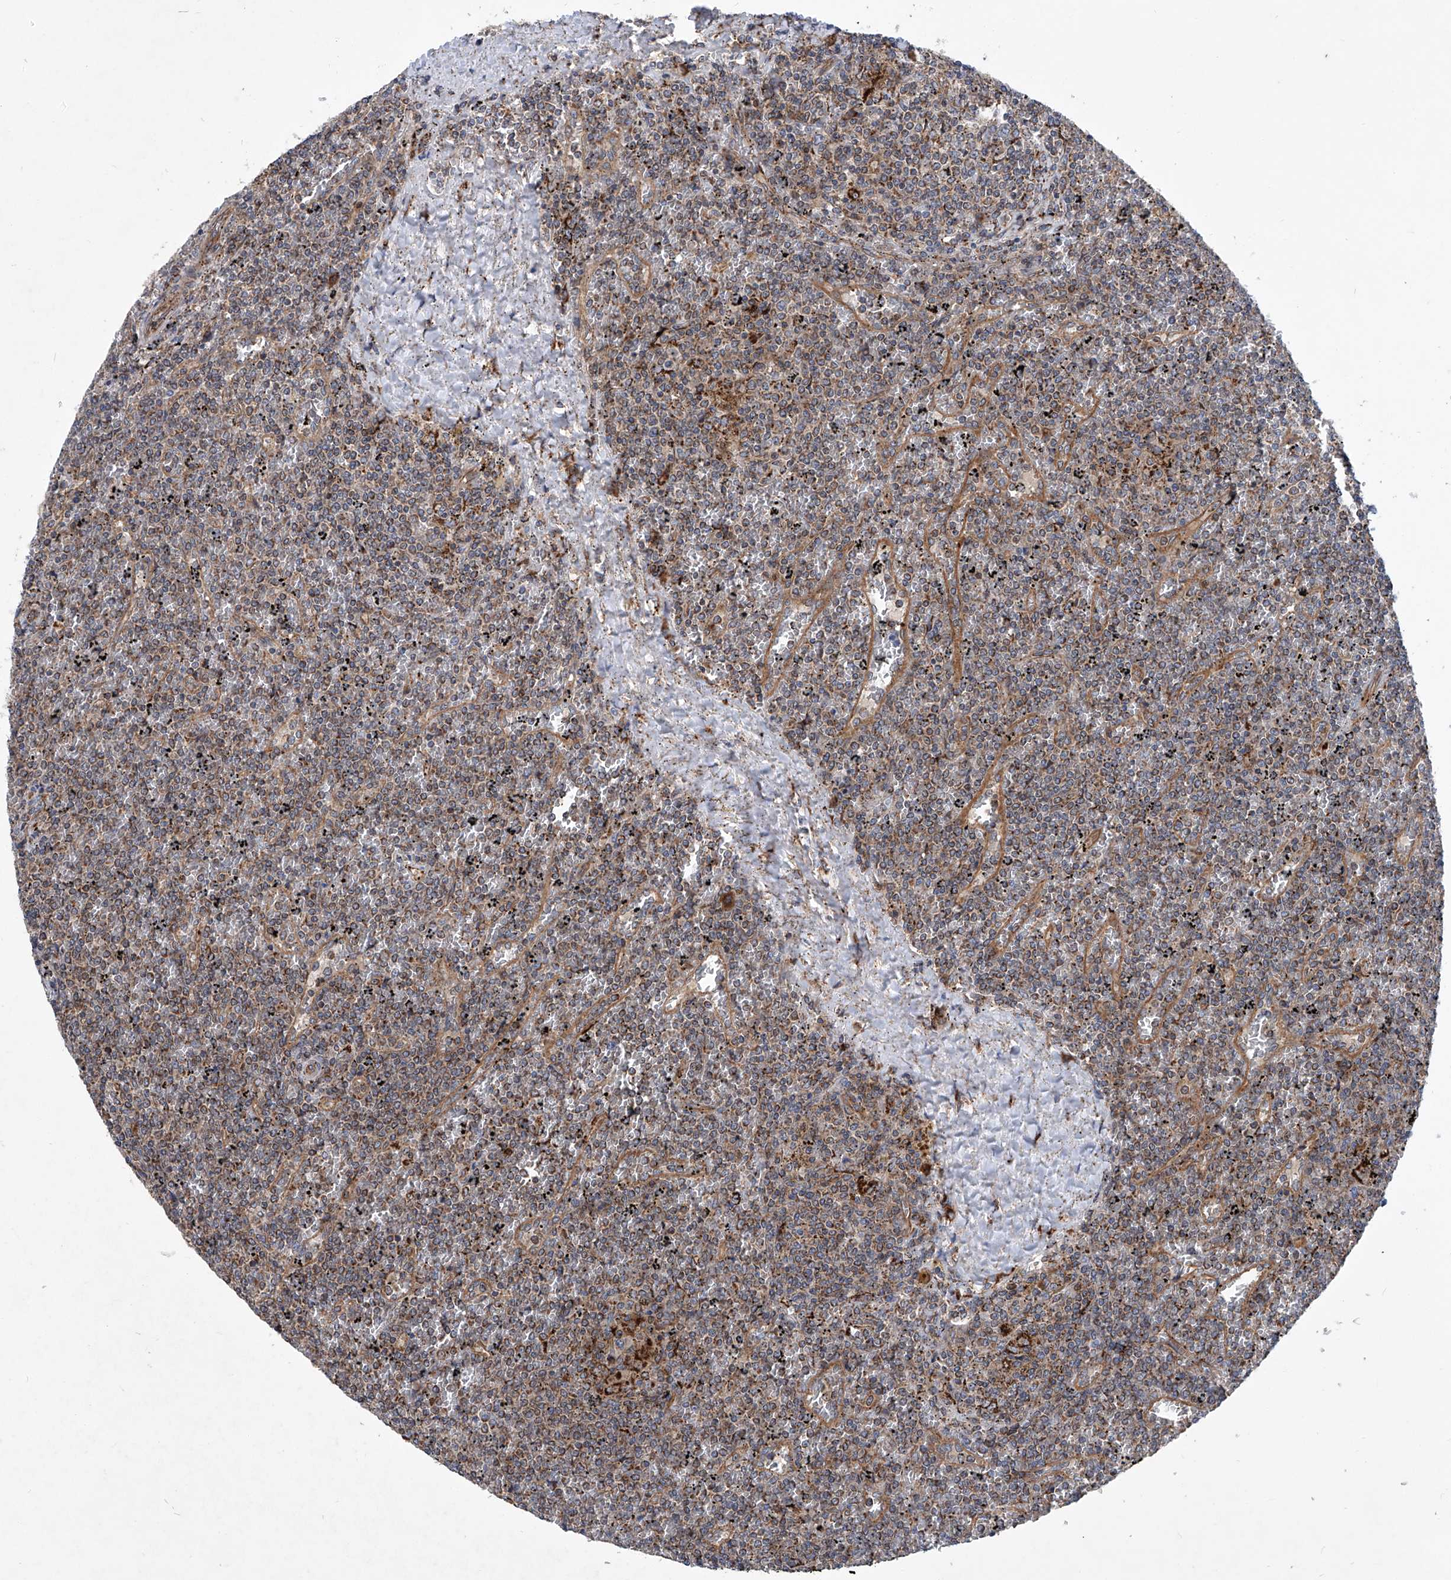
{"staining": {"intensity": "moderate", "quantity": ">75%", "location": "cytoplasmic/membranous"}, "tissue": "lymphoma", "cell_type": "Tumor cells", "image_type": "cancer", "snomed": [{"axis": "morphology", "description": "Malignant lymphoma, non-Hodgkin's type, Low grade"}, {"axis": "topography", "description": "Spleen"}], "caption": "Tumor cells demonstrate medium levels of moderate cytoplasmic/membranous positivity in about >75% of cells in human lymphoma.", "gene": "ASCC3", "patient": {"sex": "female", "age": 19}}